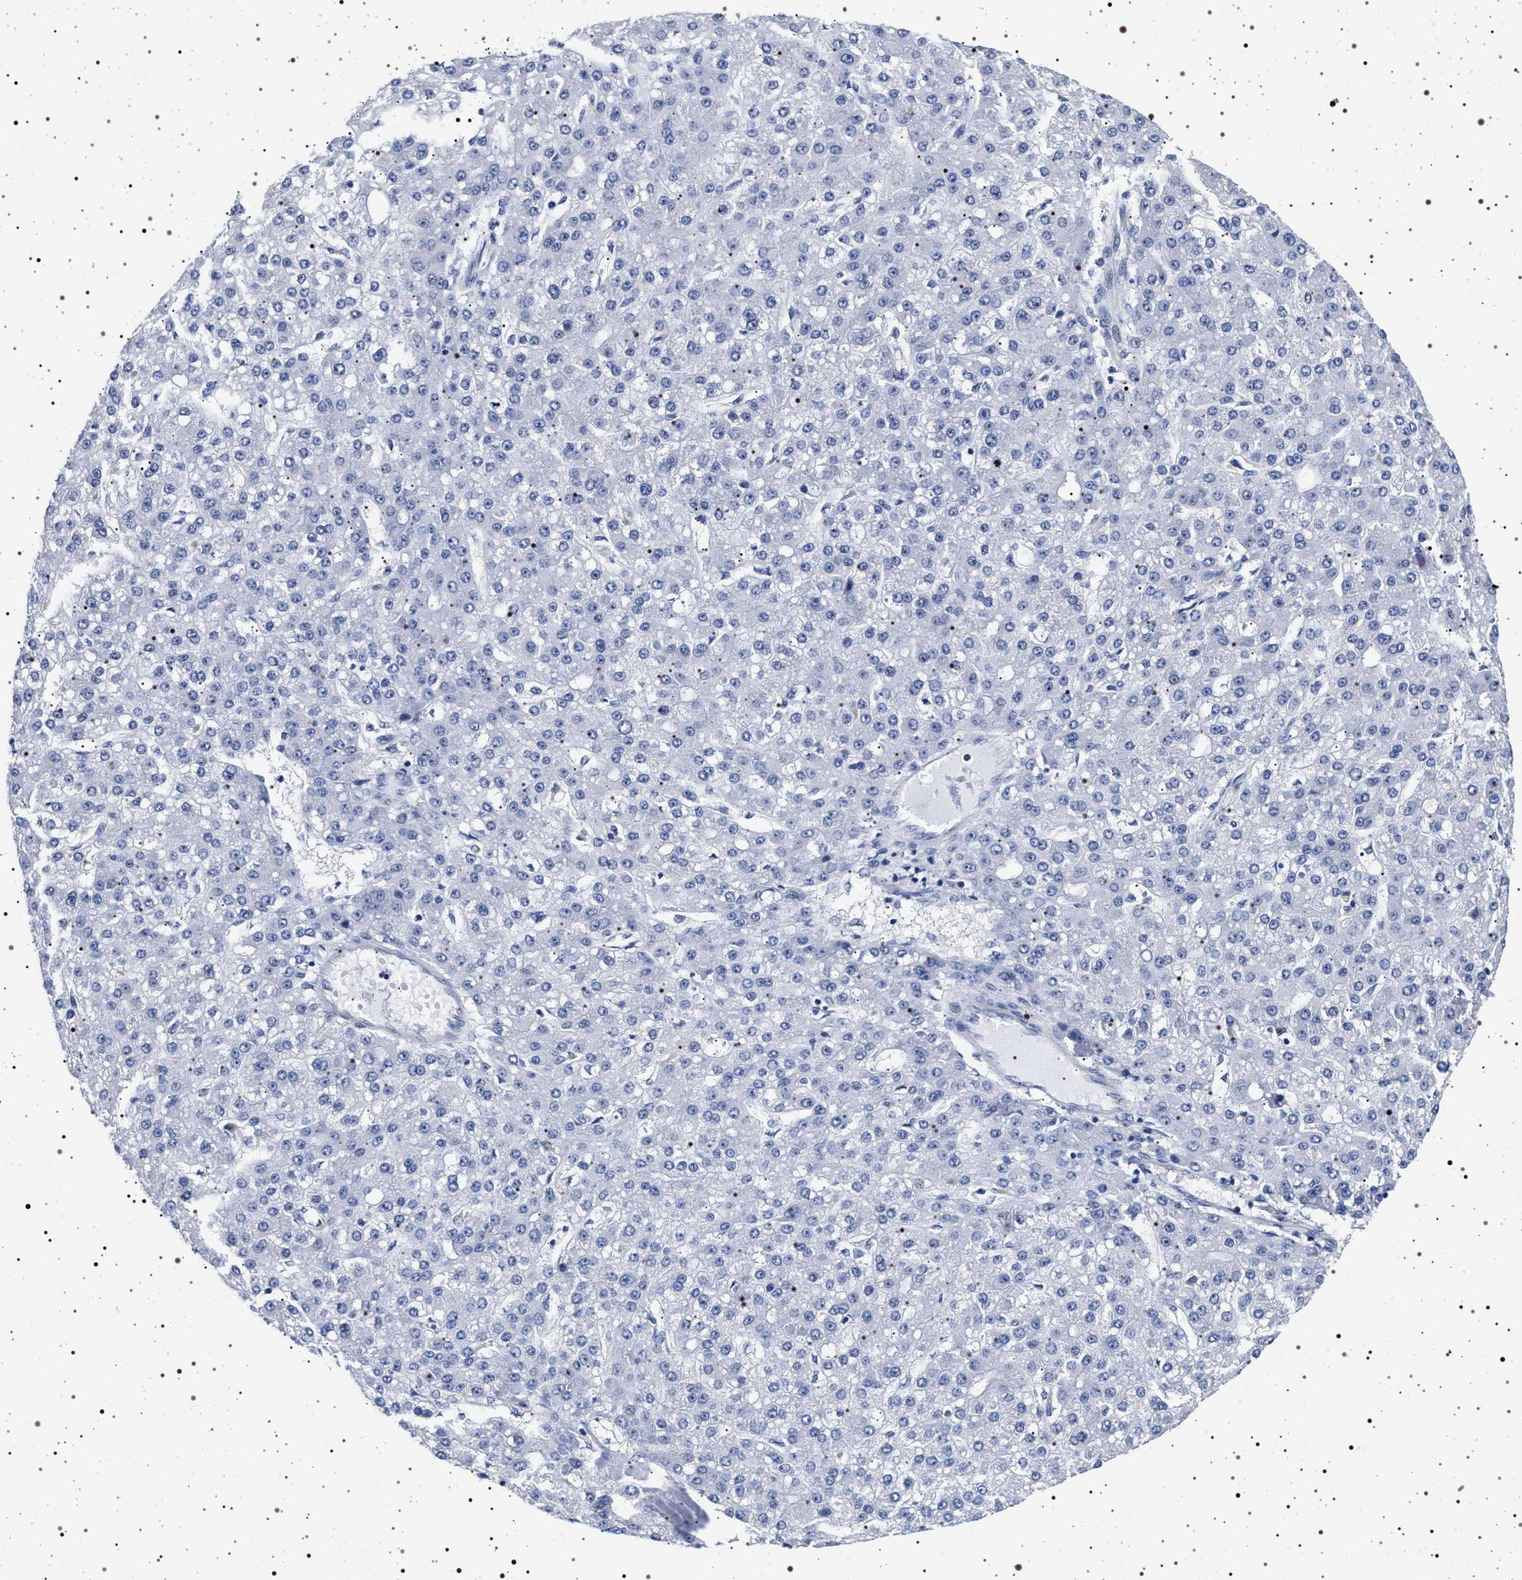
{"staining": {"intensity": "negative", "quantity": "none", "location": "none"}, "tissue": "liver cancer", "cell_type": "Tumor cells", "image_type": "cancer", "snomed": [{"axis": "morphology", "description": "Carcinoma, Hepatocellular, NOS"}, {"axis": "topography", "description": "Liver"}], "caption": "Hepatocellular carcinoma (liver) stained for a protein using immunohistochemistry demonstrates no staining tumor cells.", "gene": "HSD17B1", "patient": {"sex": "male", "age": 67}}